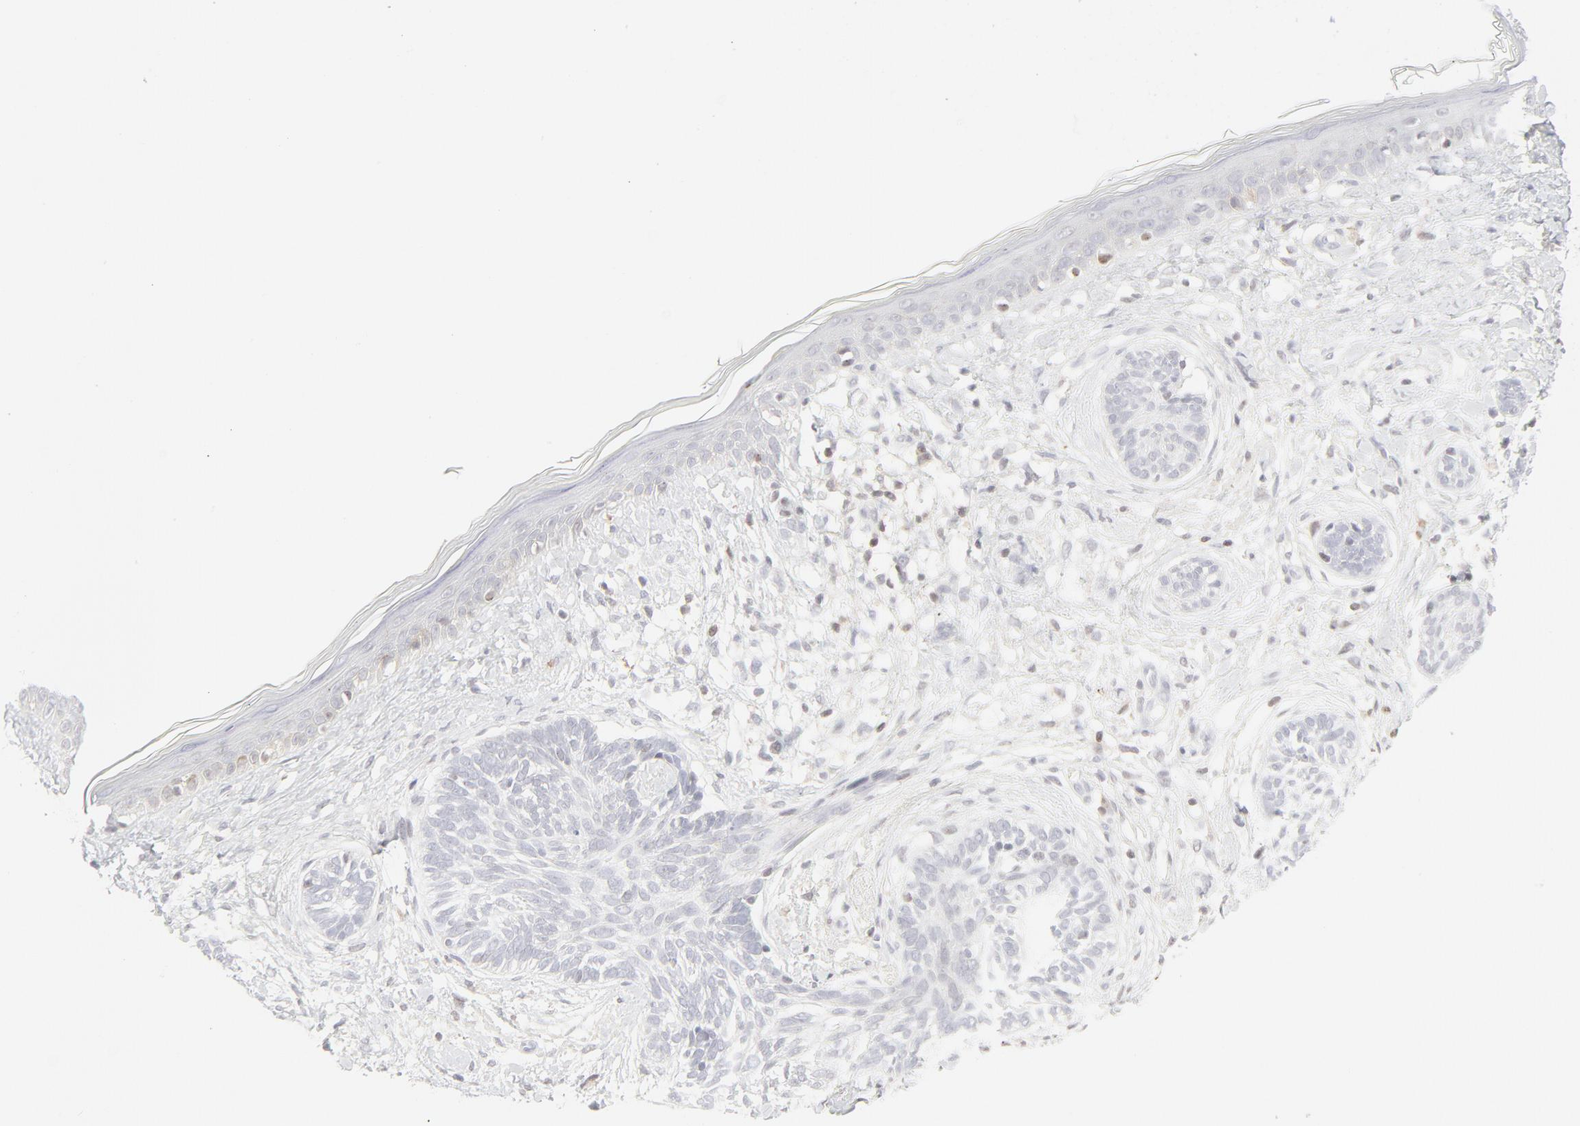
{"staining": {"intensity": "negative", "quantity": "none", "location": "none"}, "tissue": "skin cancer", "cell_type": "Tumor cells", "image_type": "cancer", "snomed": [{"axis": "morphology", "description": "Normal tissue, NOS"}, {"axis": "morphology", "description": "Basal cell carcinoma"}, {"axis": "topography", "description": "Skin"}], "caption": "The image demonstrates no staining of tumor cells in skin cancer.", "gene": "PRKCB", "patient": {"sex": "male", "age": 63}}